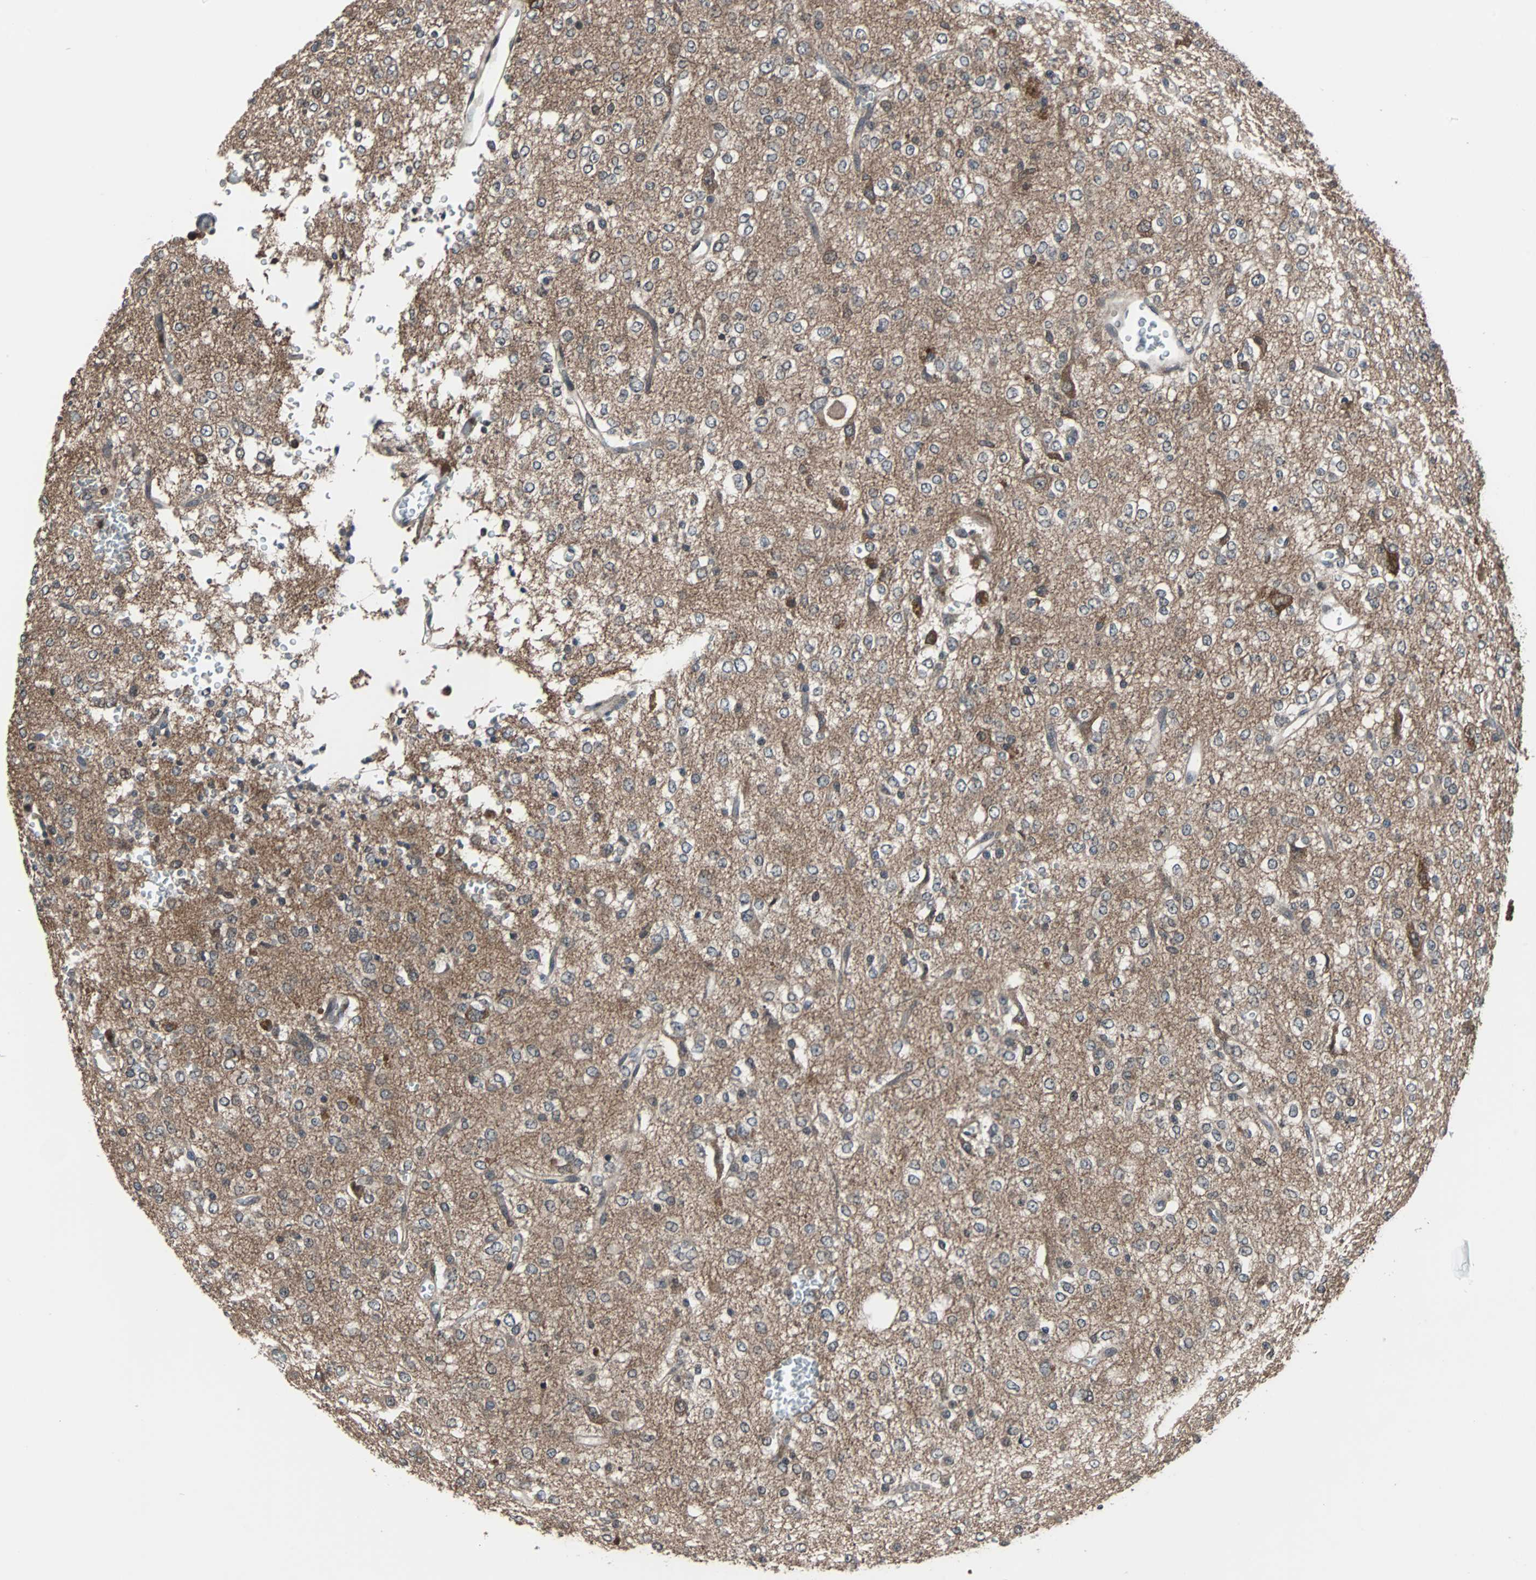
{"staining": {"intensity": "negative", "quantity": "none", "location": "none"}, "tissue": "glioma", "cell_type": "Tumor cells", "image_type": "cancer", "snomed": [{"axis": "morphology", "description": "Glioma, malignant, Low grade"}, {"axis": "topography", "description": "Brain"}], "caption": "Tumor cells are negative for protein expression in human malignant glioma (low-grade). Nuclei are stained in blue.", "gene": "PAK1", "patient": {"sex": "male", "age": 38}}